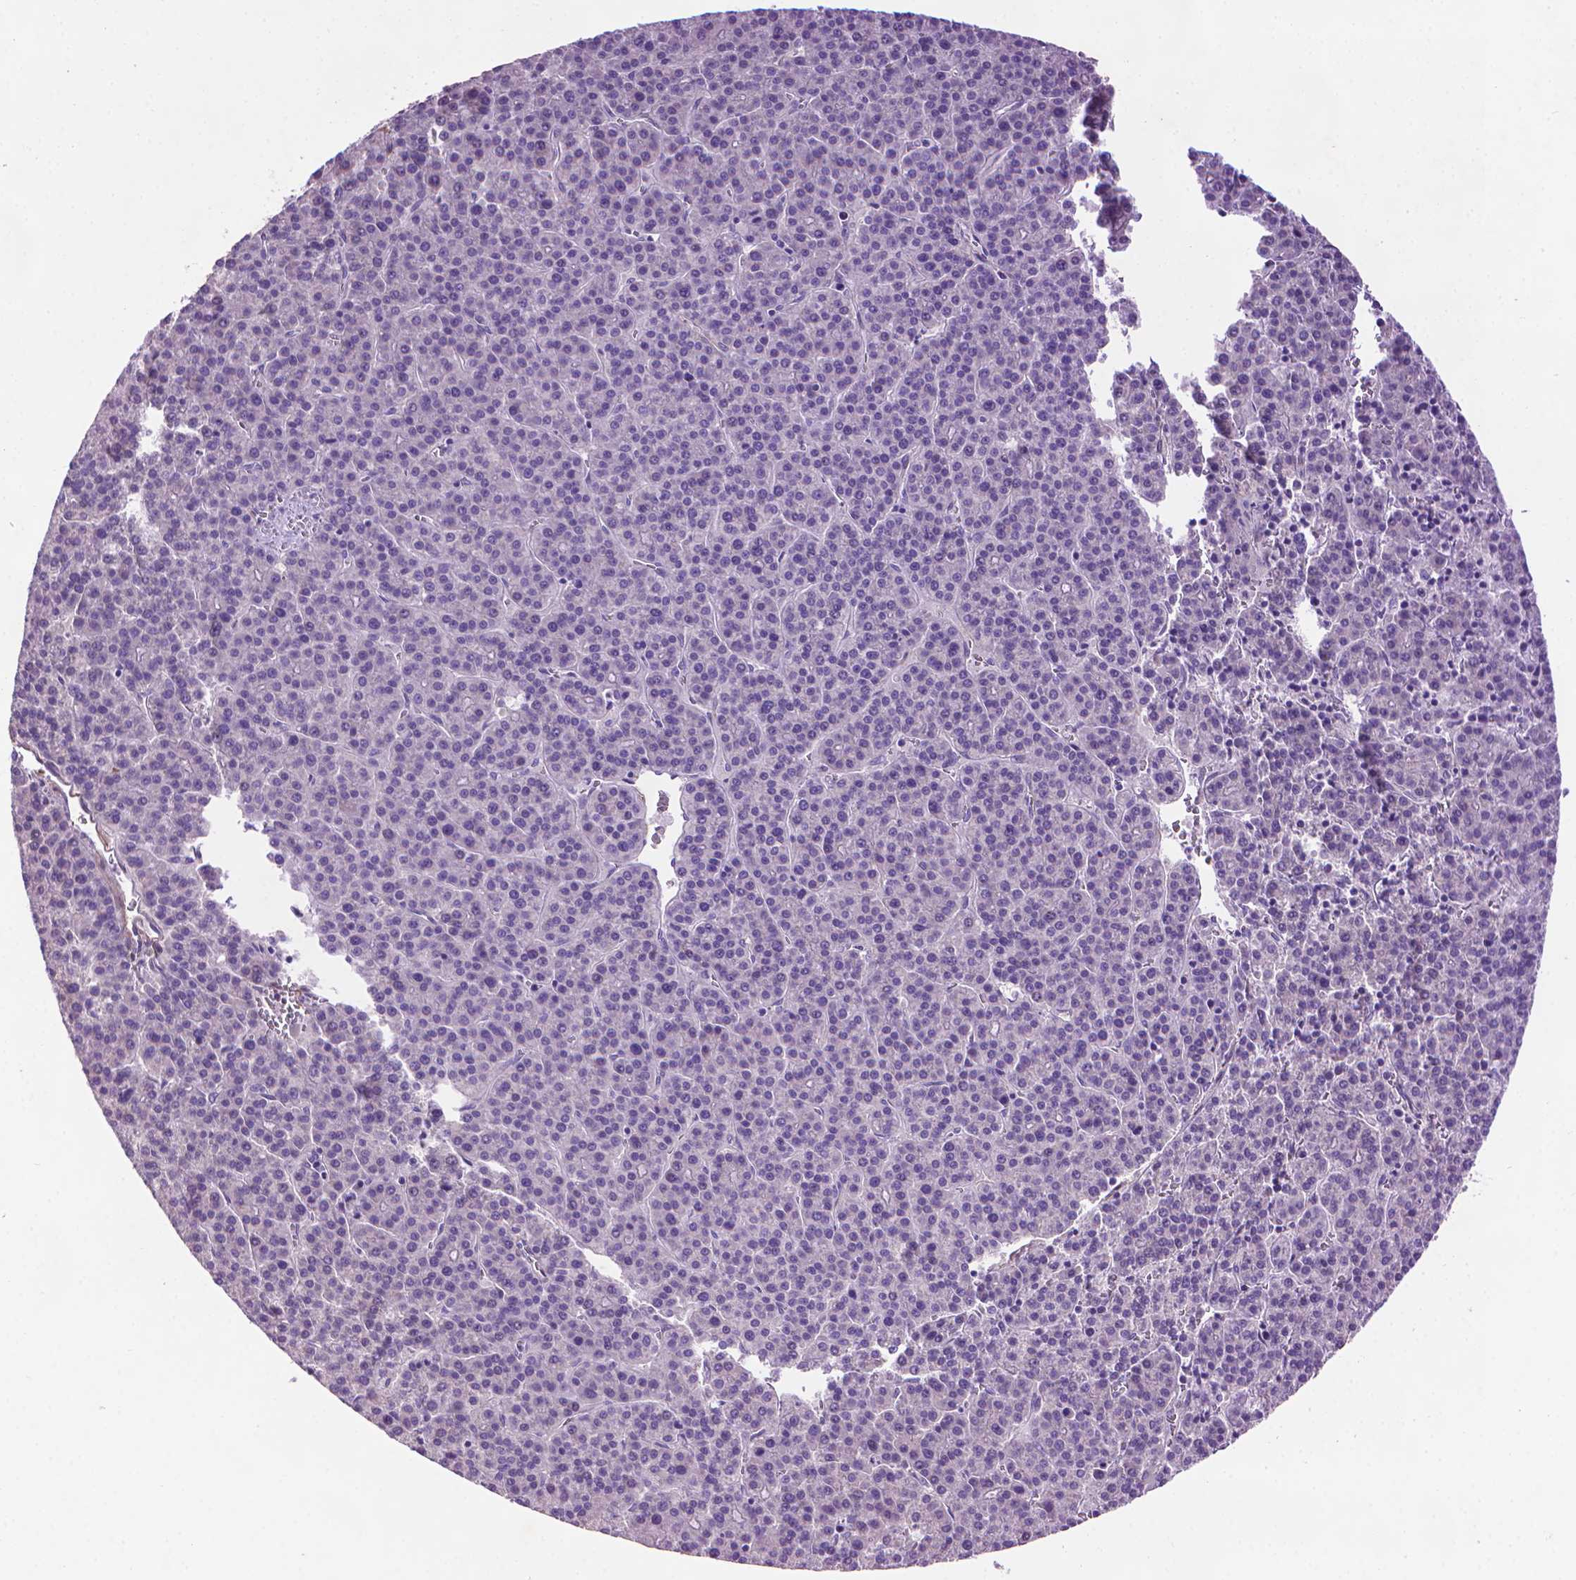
{"staining": {"intensity": "negative", "quantity": "none", "location": "none"}, "tissue": "liver cancer", "cell_type": "Tumor cells", "image_type": "cancer", "snomed": [{"axis": "morphology", "description": "Carcinoma, Hepatocellular, NOS"}, {"axis": "topography", "description": "Liver"}], "caption": "This is a micrograph of immunohistochemistry (IHC) staining of liver cancer (hepatocellular carcinoma), which shows no staining in tumor cells. (Stains: DAB (3,3'-diaminobenzidine) immunohistochemistry (IHC) with hematoxylin counter stain, Microscopy: brightfield microscopy at high magnification).", "gene": "AQP10", "patient": {"sex": "female", "age": 58}}